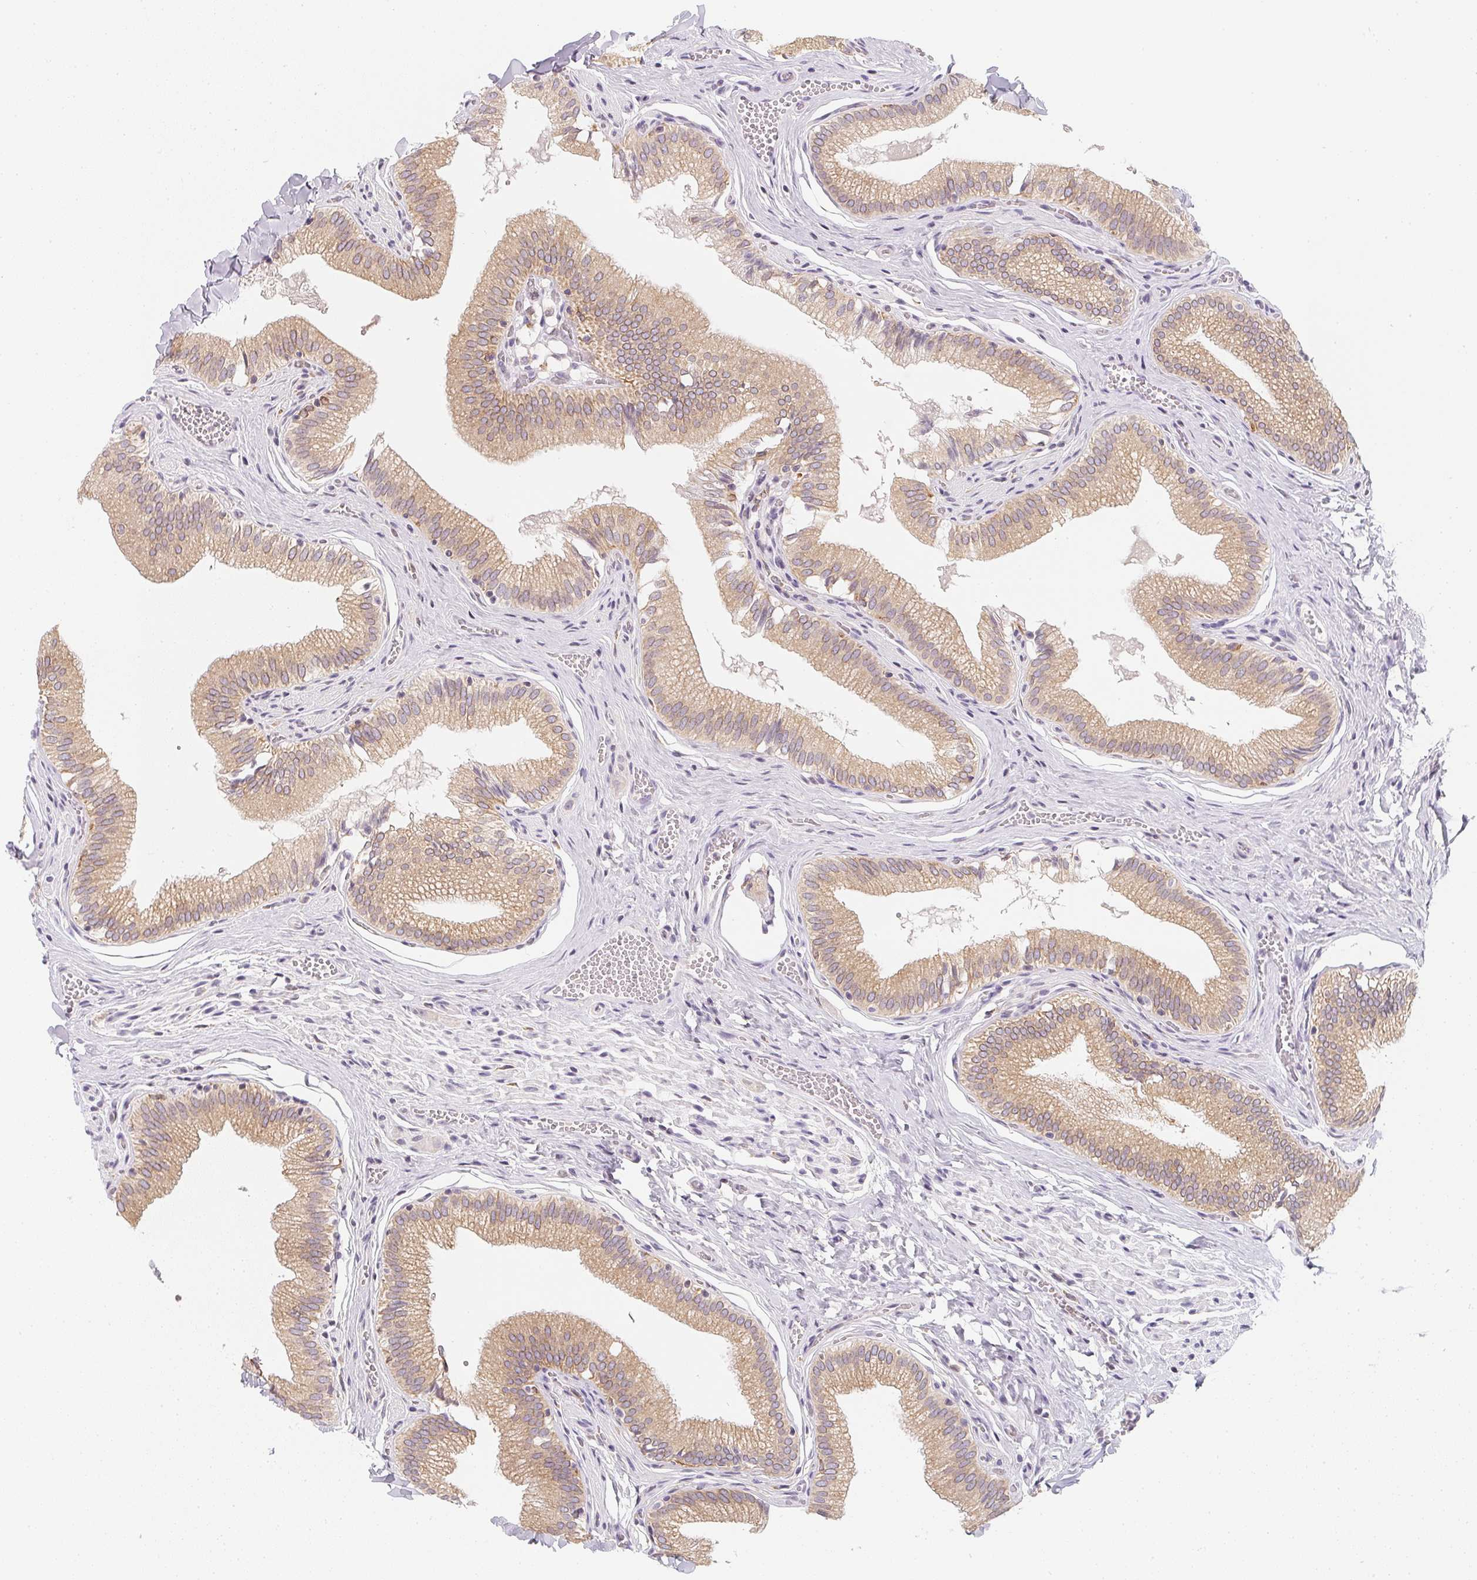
{"staining": {"intensity": "moderate", "quantity": ">75%", "location": "cytoplasmic/membranous"}, "tissue": "gallbladder", "cell_type": "Glandular cells", "image_type": "normal", "snomed": [{"axis": "morphology", "description": "Normal tissue, NOS"}, {"axis": "topography", "description": "Gallbladder"}, {"axis": "topography", "description": "Peripheral nerve tissue"}], "caption": "Protein analysis of benign gallbladder shows moderate cytoplasmic/membranous expression in about >75% of glandular cells.", "gene": "SOAT1", "patient": {"sex": "male", "age": 17}}